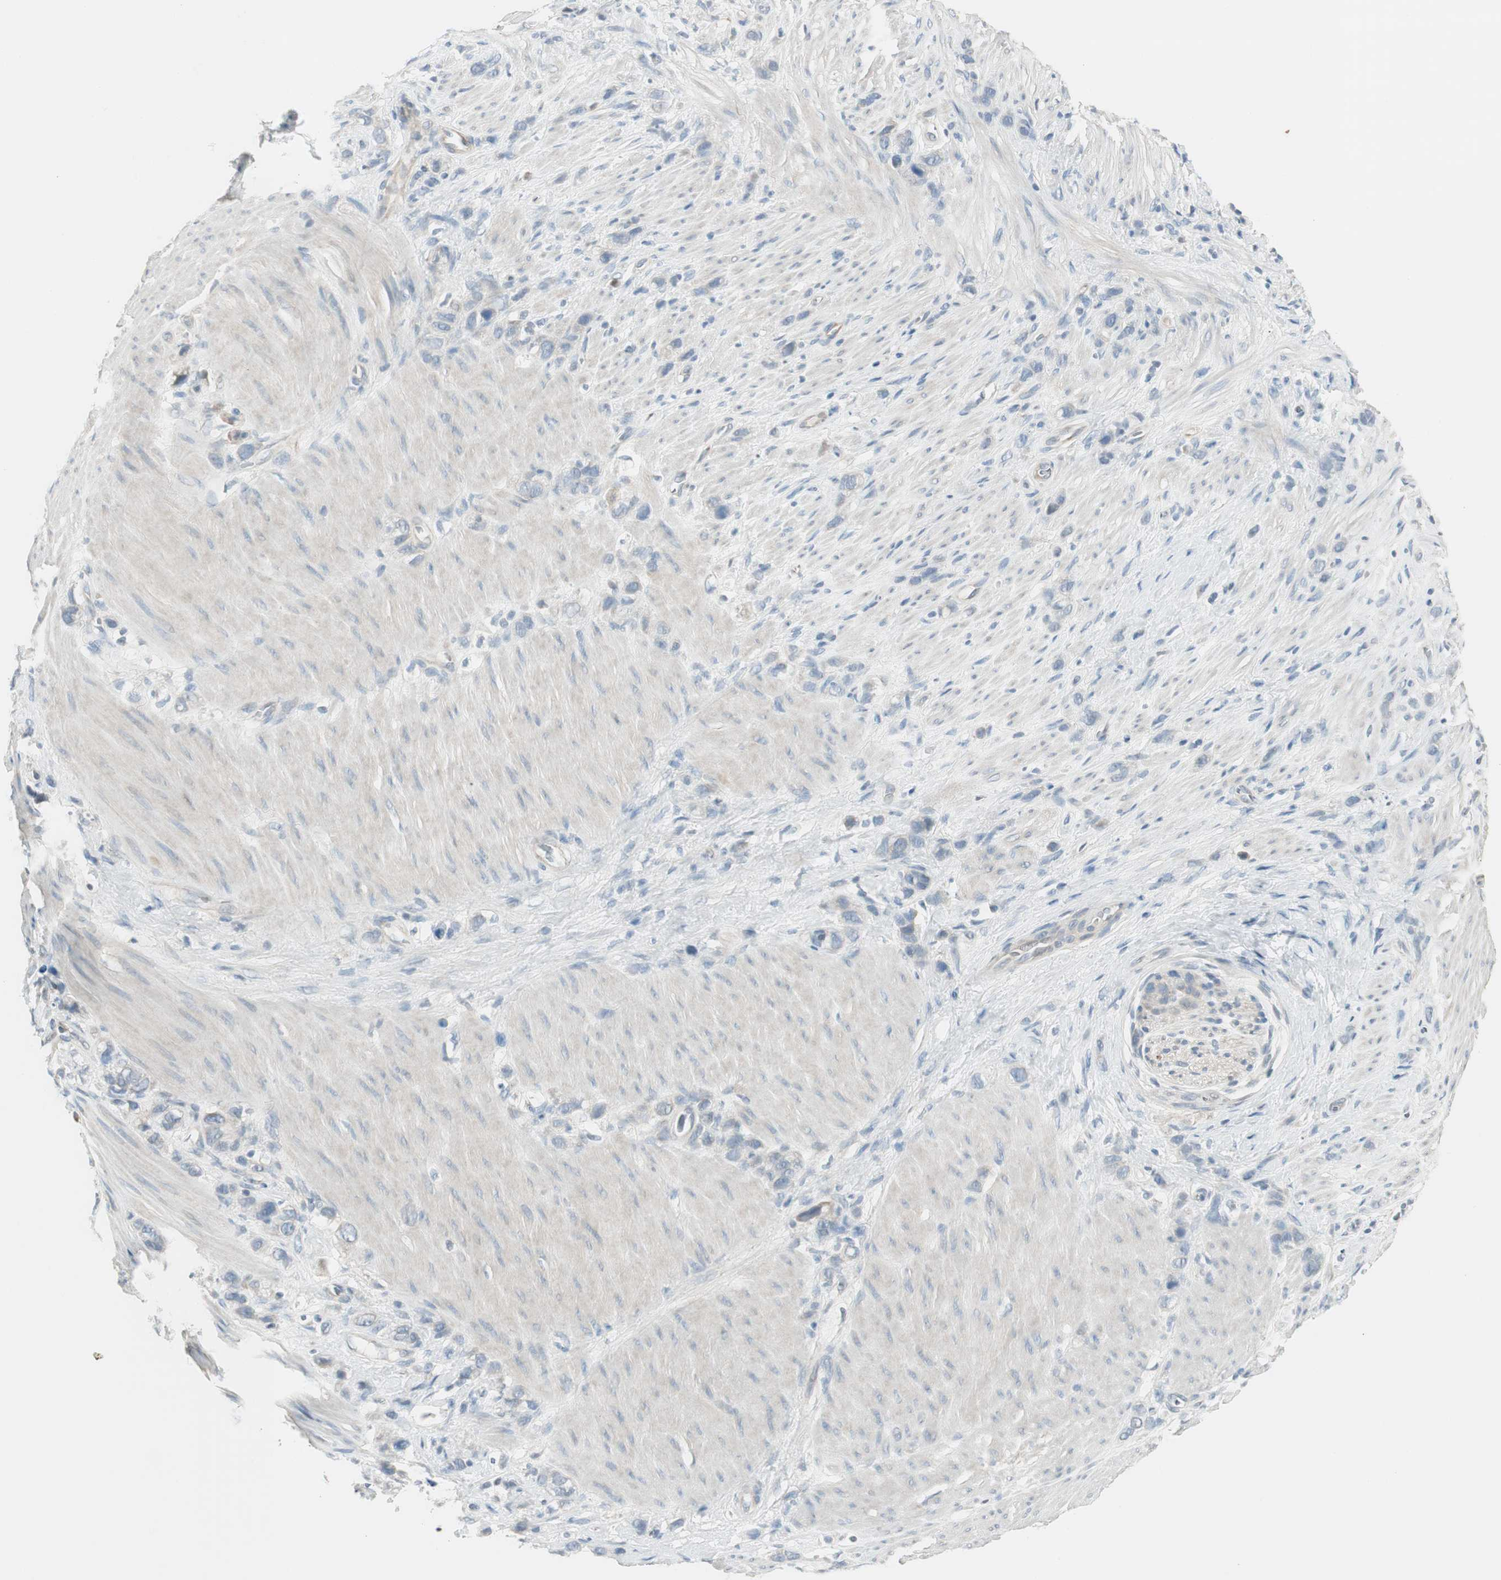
{"staining": {"intensity": "moderate", "quantity": "<25%", "location": "cytoplasmic/membranous"}, "tissue": "stomach cancer", "cell_type": "Tumor cells", "image_type": "cancer", "snomed": [{"axis": "morphology", "description": "Normal tissue, NOS"}, {"axis": "morphology", "description": "Adenocarcinoma, NOS"}, {"axis": "morphology", "description": "Adenocarcinoma, High grade"}, {"axis": "topography", "description": "Stomach, upper"}, {"axis": "topography", "description": "Stomach"}], "caption": "A brown stain highlights moderate cytoplasmic/membranous positivity of a protein in stomach adenocarcinoma tumor cells.", "gene": "EVA1A", "patient": {"sex": "female", "age": 65}}